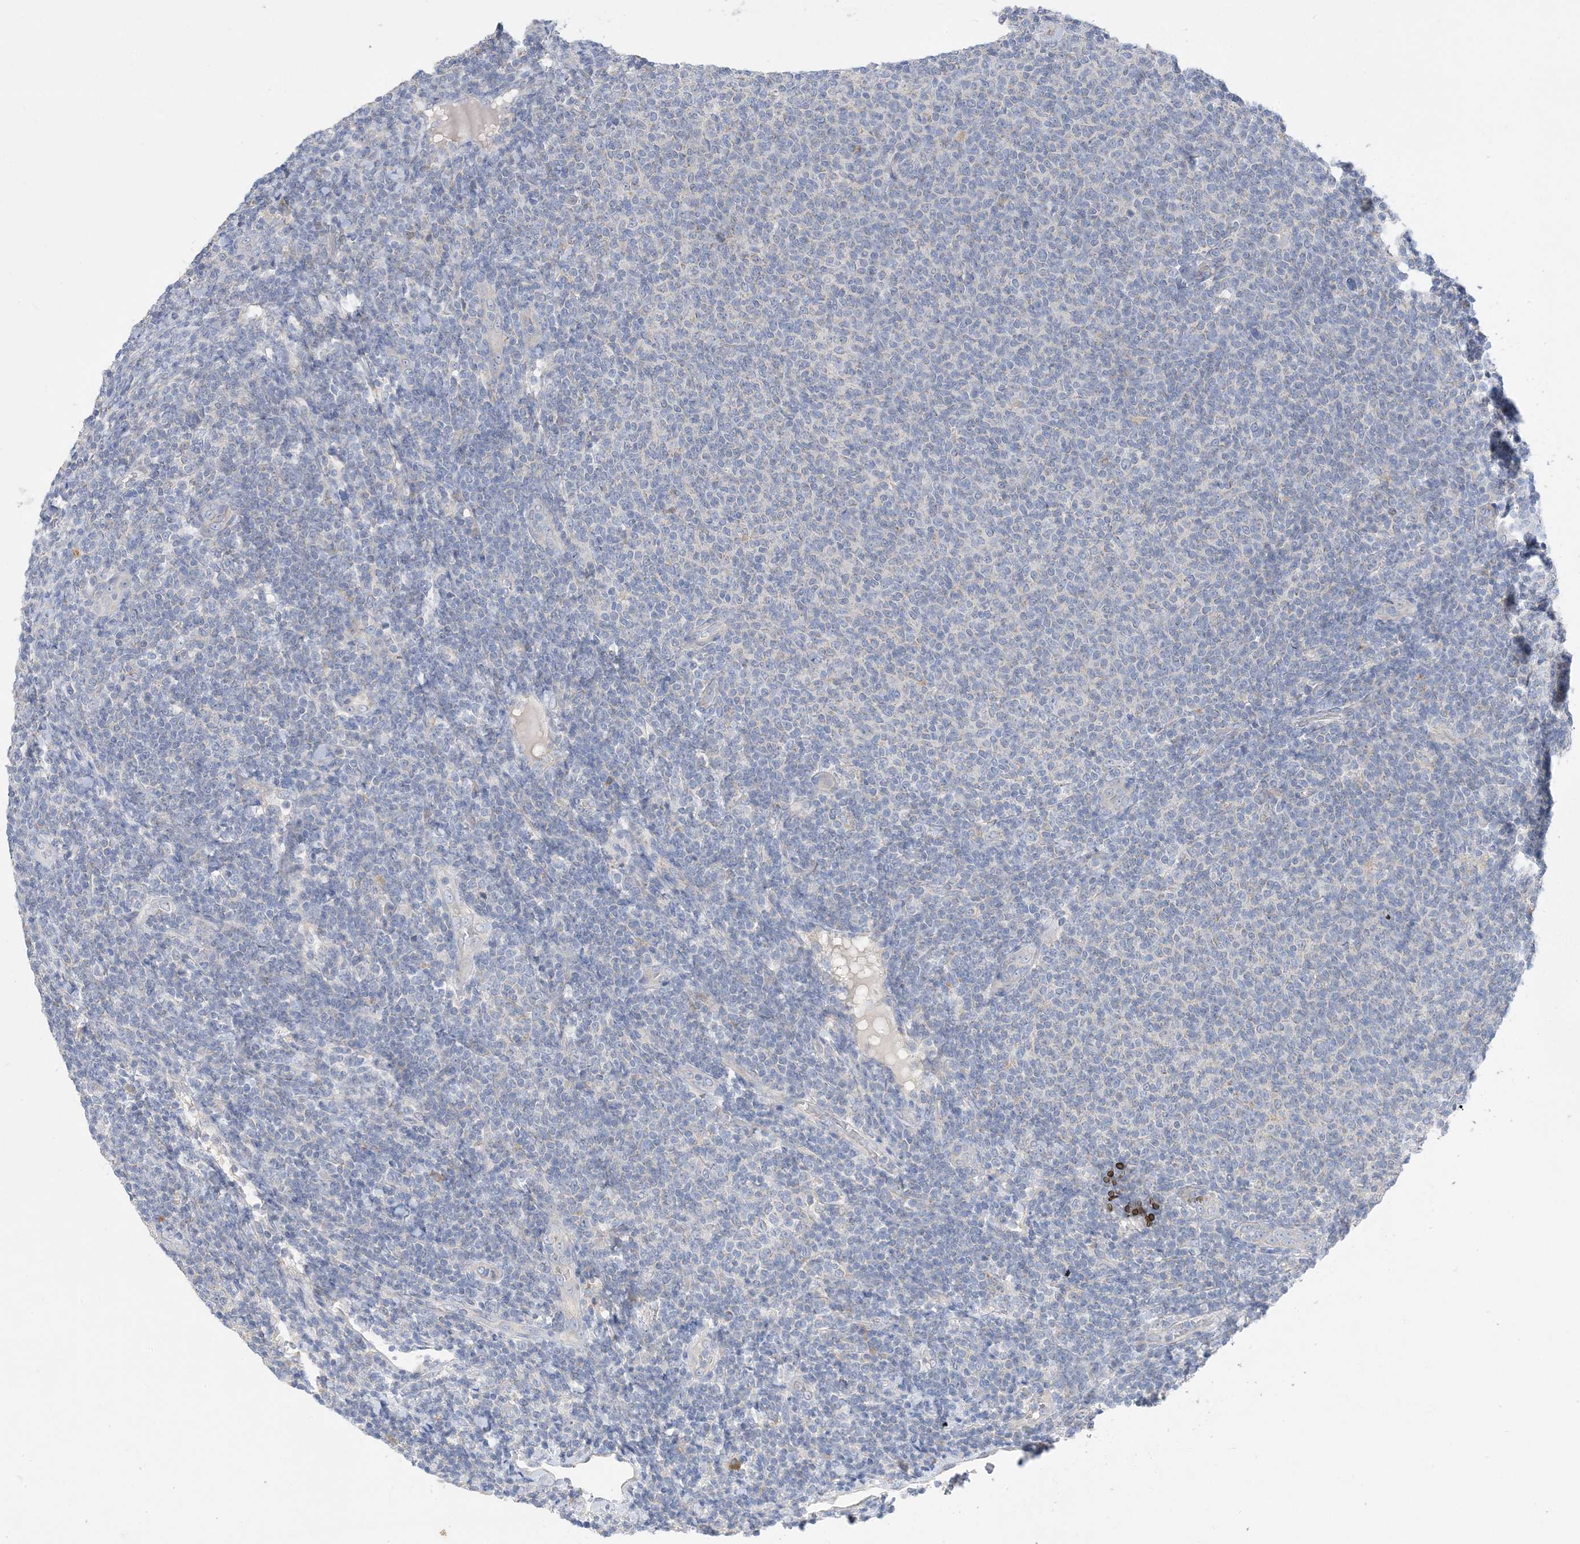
{"staining": {"intensity": "negative", "quantity": "none", "location": "none"}, "tissue": "lymphoma", "cell_type": "Tumor cells", "image_type": "cancer", "snomed": [{"axis": "morphology", "description": "Malignant lymphoma, non-Hodgkin's type, Low grade"}, {"axis": "topography", "description": "Lymph node"}], "caption": "DAB (3,3'-diaminobenzidine) immunohistochemical staining of human malignant lymphoma, non-Hodgkin's type (low-grade) shows no significant expression in tumor cells.", "gene": "ZCCHC18", "patient": {"sex": "male", "age": 66}}